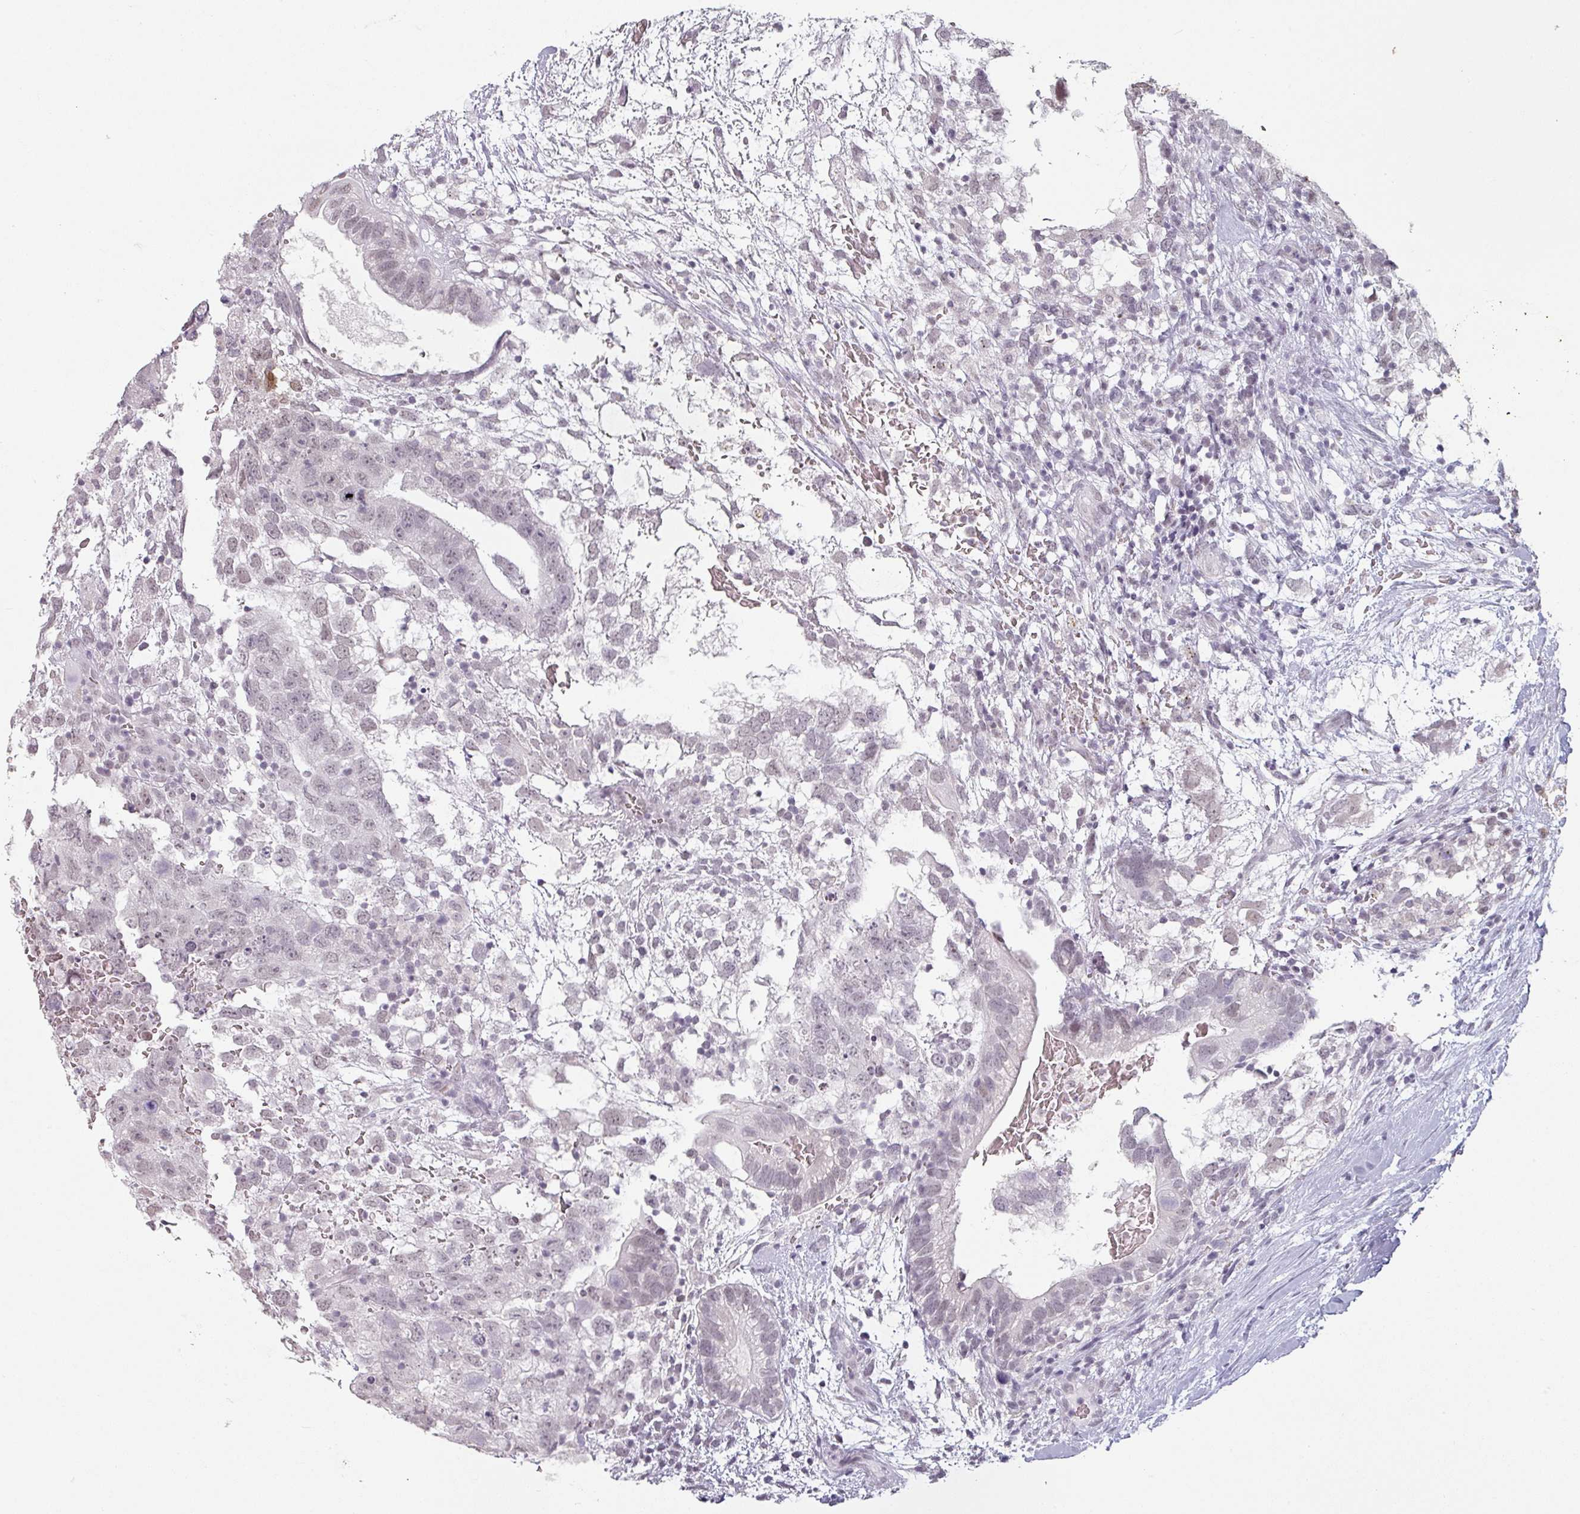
{"staining": {"intensity": "negative", "quantity": "none", "location": "none"}, "tissue": "testis cancer", "cell_type": "Tumor cells", "image_type": "cancer", "snomed": [{"axis": "morphology", "description": "Seminoma, NOS"}, {"axis": "morphology", "description": "Carcinoma, Embryonal, NOS"}, {"axis": "topography", "description": "Testis"}], "caption": "A high-resolution histopathology image shows immunohistochemistry staining of embryonal carcinoma (testis), which reveals no significant expression in tumor cells.", "gene": "SPRR1A", "patient": {"sex": "male", "age": 29}}